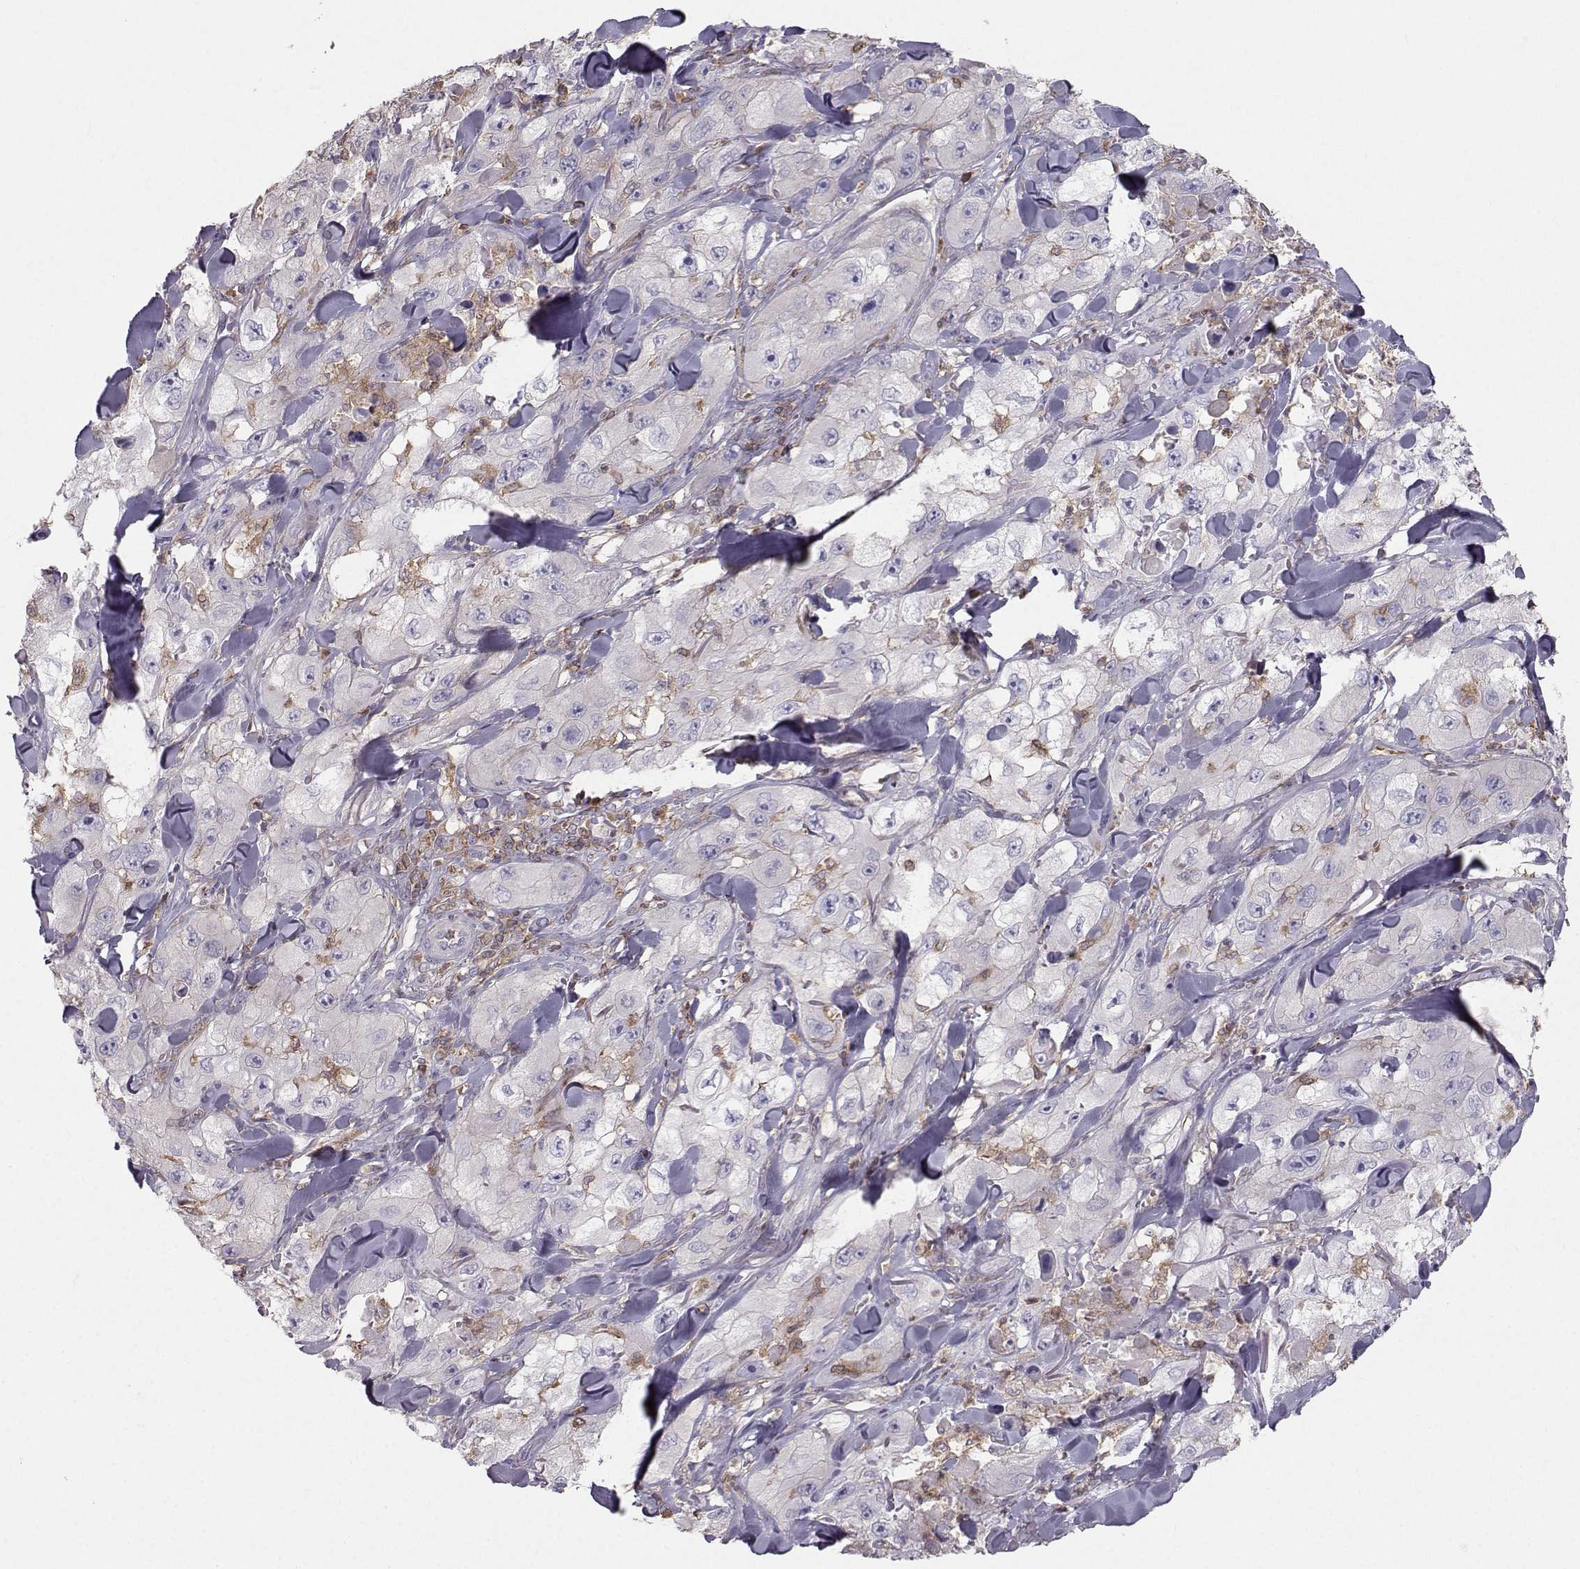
{"staining": {"intensity": "negative", "quantity": "none", "location": "none"}, "tissue": "skin cancer", "cell_type": "Tumor cells", "image_type": "cancer", "snomed": [{"axis": "morphology", "description": "Squamous cell carcinoma, NOS"}, {"axis": "topography", "description": "Skin"}, {"axis": "topography", "description": "Subcutis"}], "caption": "The micrograph demonstrates no staining of tumor cells in skin cancer (squamous cell carcinoma).", "gene": "ZBTB32", "patient": {"sex": "male", "age": 73}}